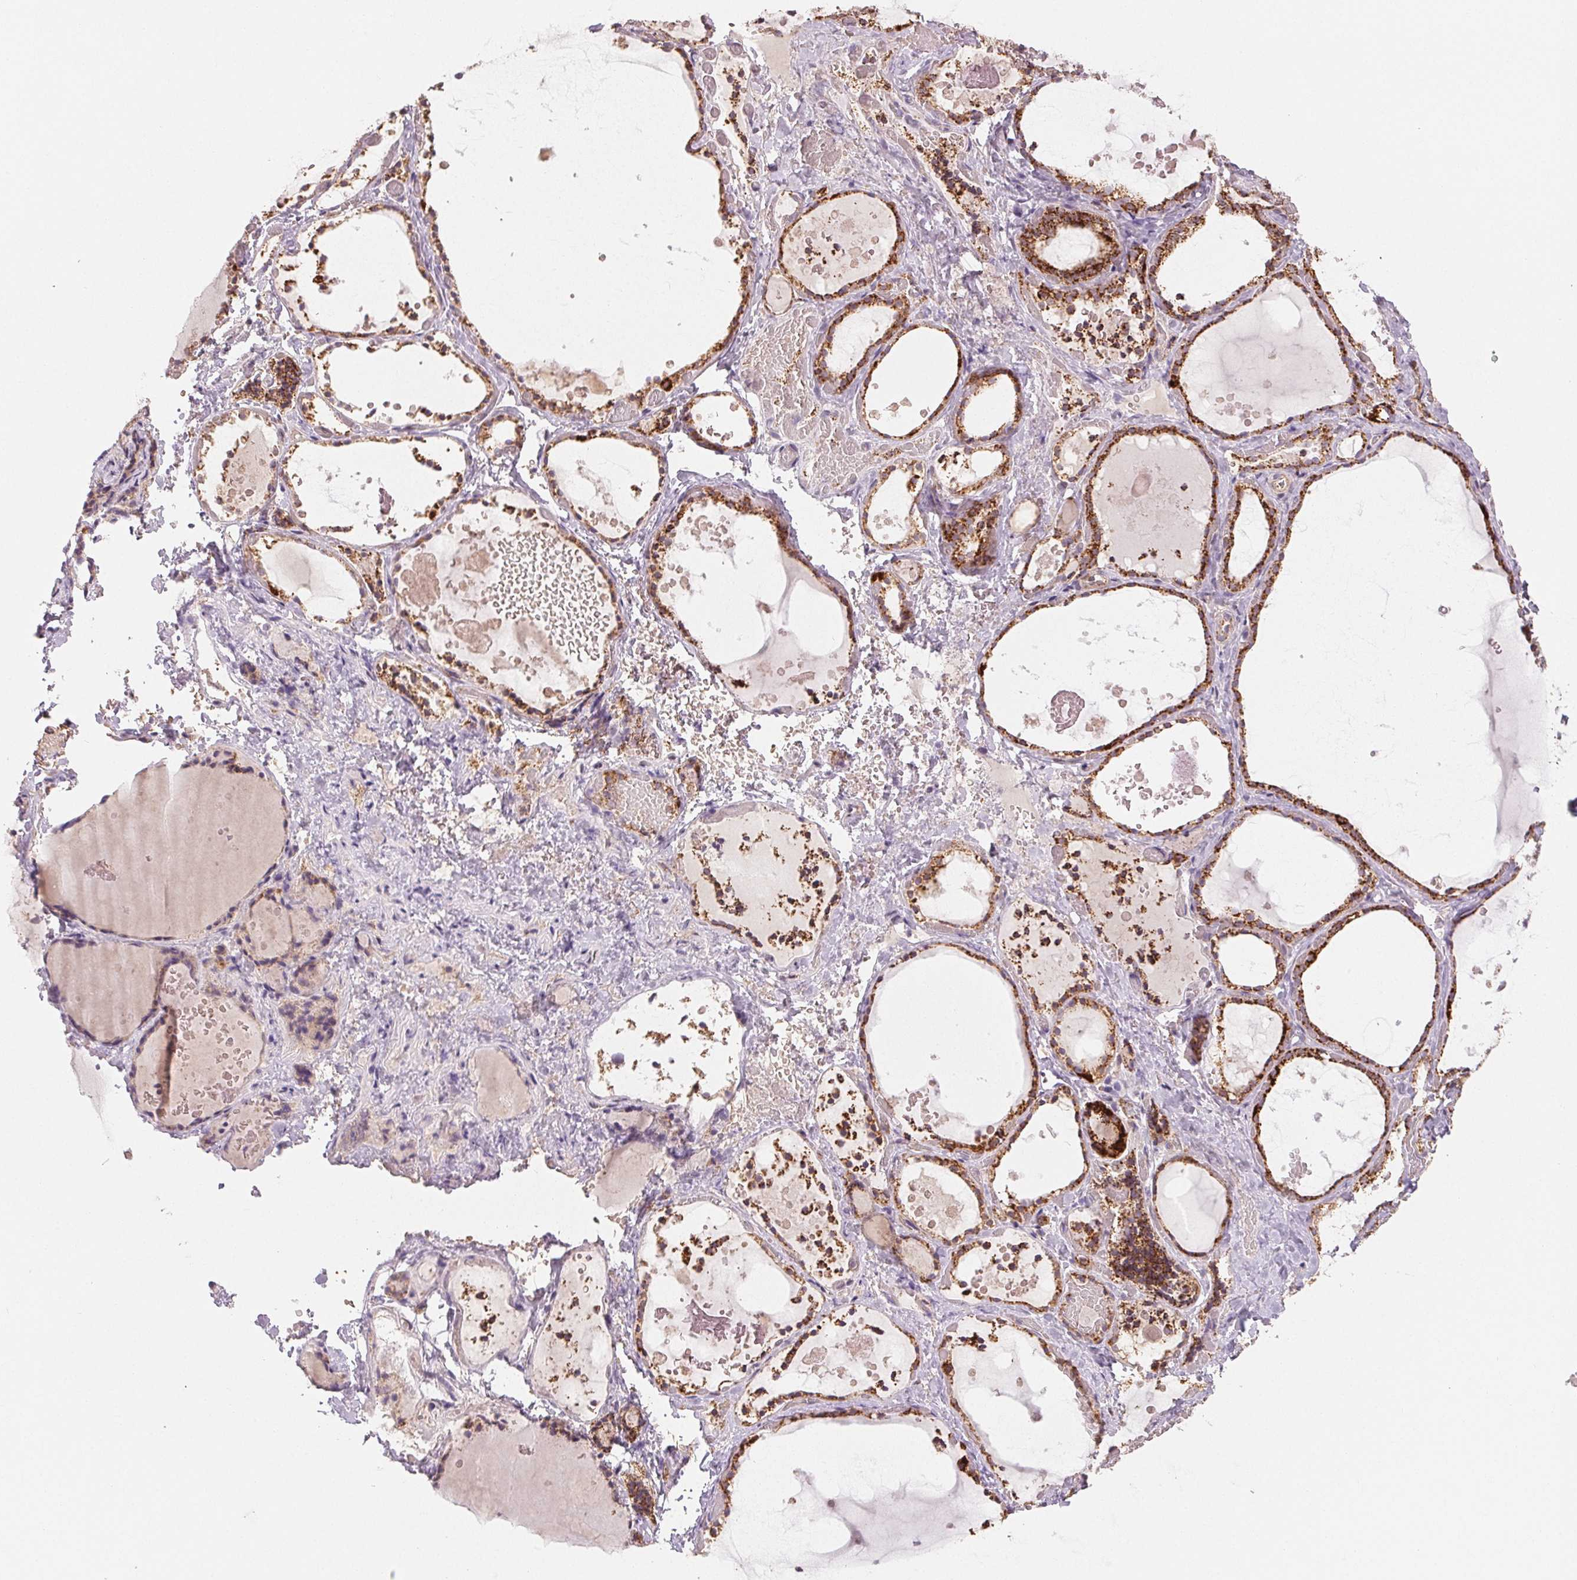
{"staining": {"intensity": "strong", "quantity": ">75%", "location": "cytoplasmic/membranous"}, "tissue": "thyroid gland", "cell_type": "Glandular cells", "image_type": "normal", "snomed": [{"axis": "morphology", "description": "Normal tissue, NOS"}, {"axis": "topography", "description": "Thyroid gland"}], "caption": "A brown stain highlights strong cytoplasmic/membranous expression of a protein in glandular cells of benign thyroid gland.", "gene": "HINT2", "patient": {"sex": "female", "age": 56}}